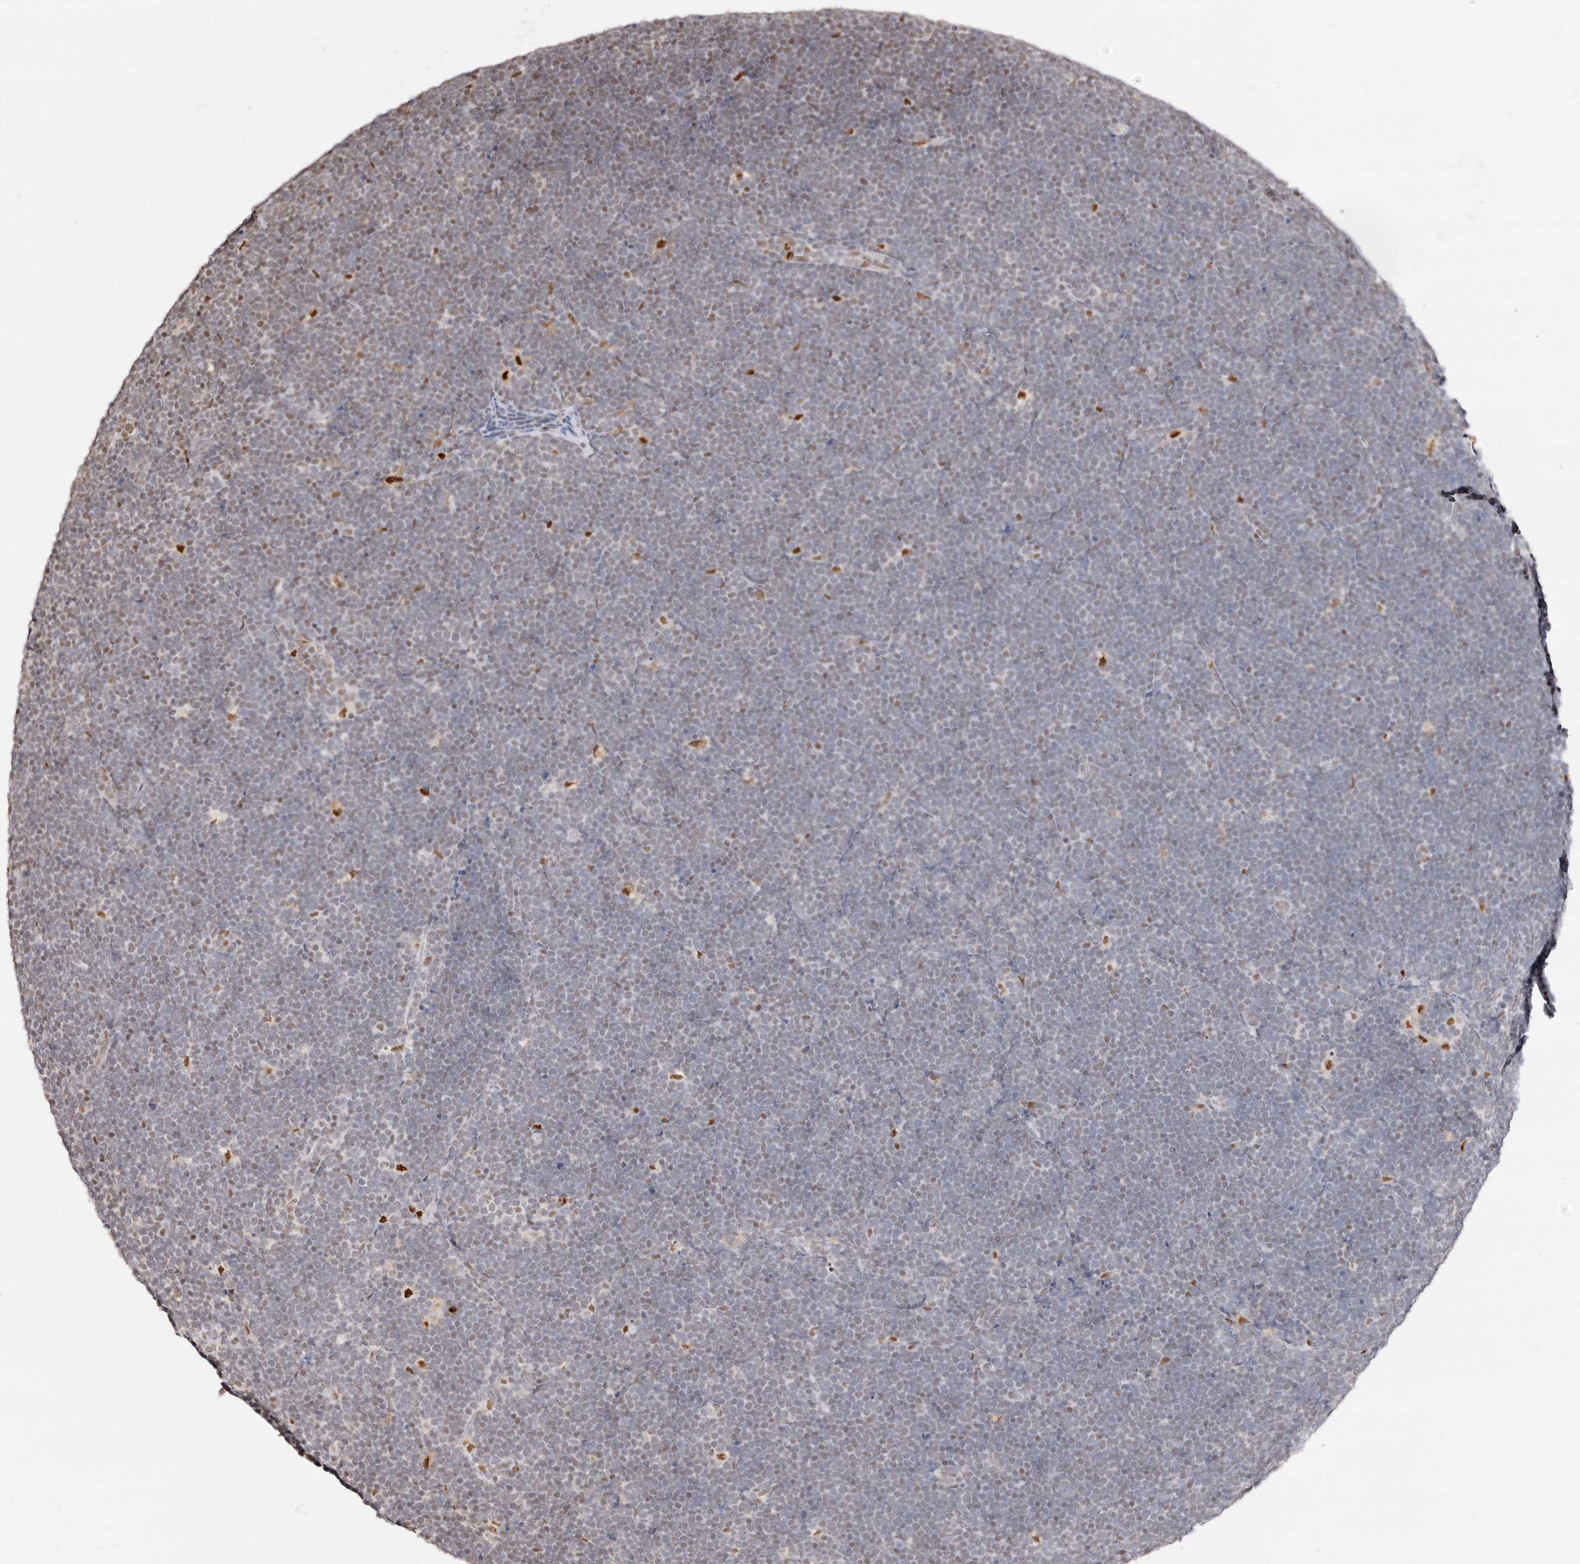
{"staining": {"intensity": "negative", "quantity": "none", "location": "none"}, "tissue": "lymphoma", "cell_type": "Tumor cells", "image_type": "cancer", "snomed": [{"axis": "morphology", "description": "Malignant lymphoma, non-Hodgkin's type, High grade"}, {"axis": "topography", "description": "Lymph node"}], "caption": "Tumor cells are negative for brown protein staining in lymphoma.", "gene": "TKT", "patient": {"sex": "male", "age": 13}}